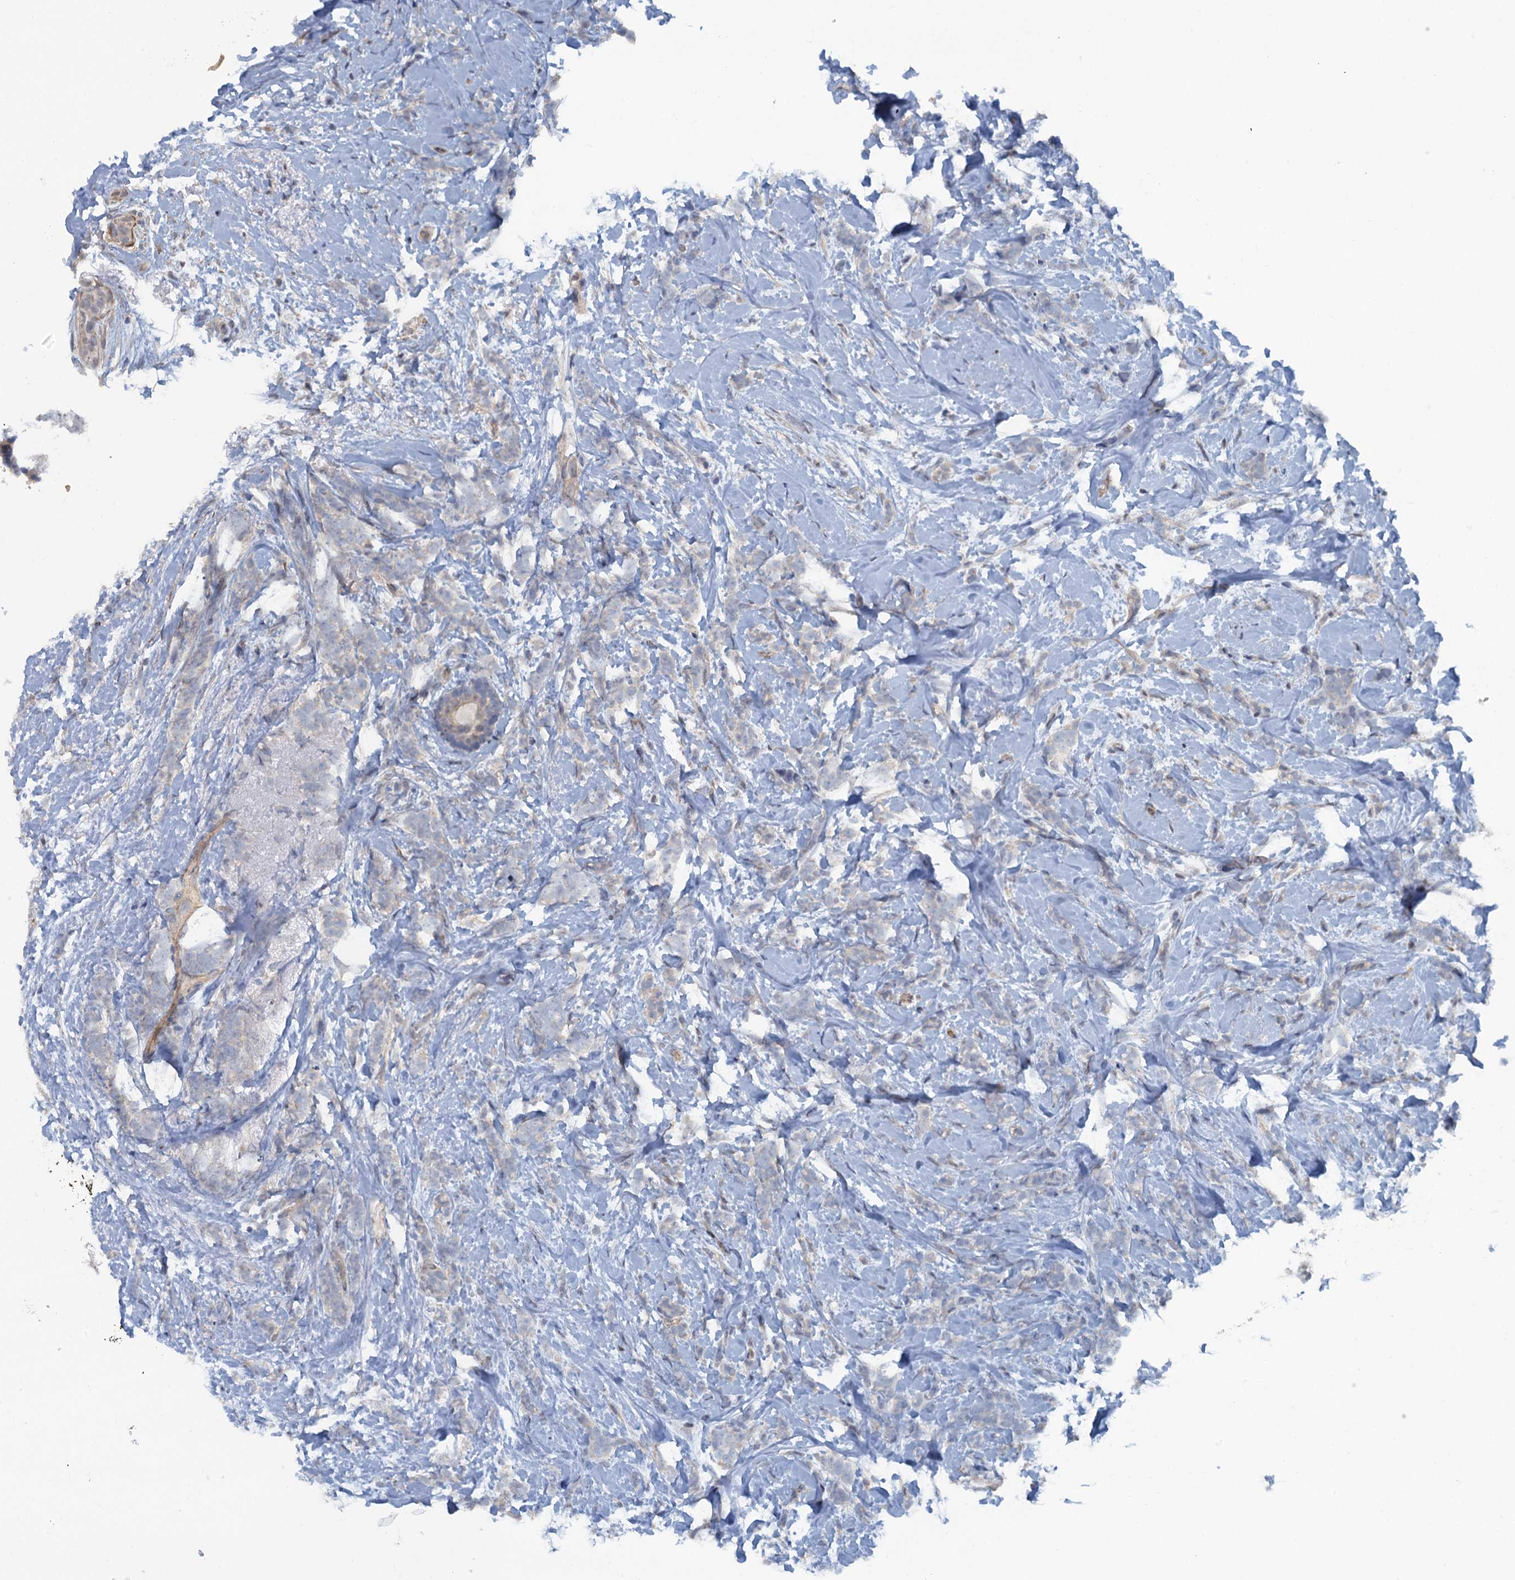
{"staining": {"intensity": "negative", "quantity": "none", "location": "none"}, "tissue": "breast cancer", "cell_type": "Tumor cells", "image_type": "cancer", "snomed": [{"axis": "morphology", "description": "Lobular carcinoma"}, {"axis": "topography", "description": "Breast"}], "caption": "Breast lobular carcinoma stained for a protein using immunohistochemistry displays no positivity tumor cells.", "gene": "MYO16", "patient": {"sex": "female", "age": 58}}